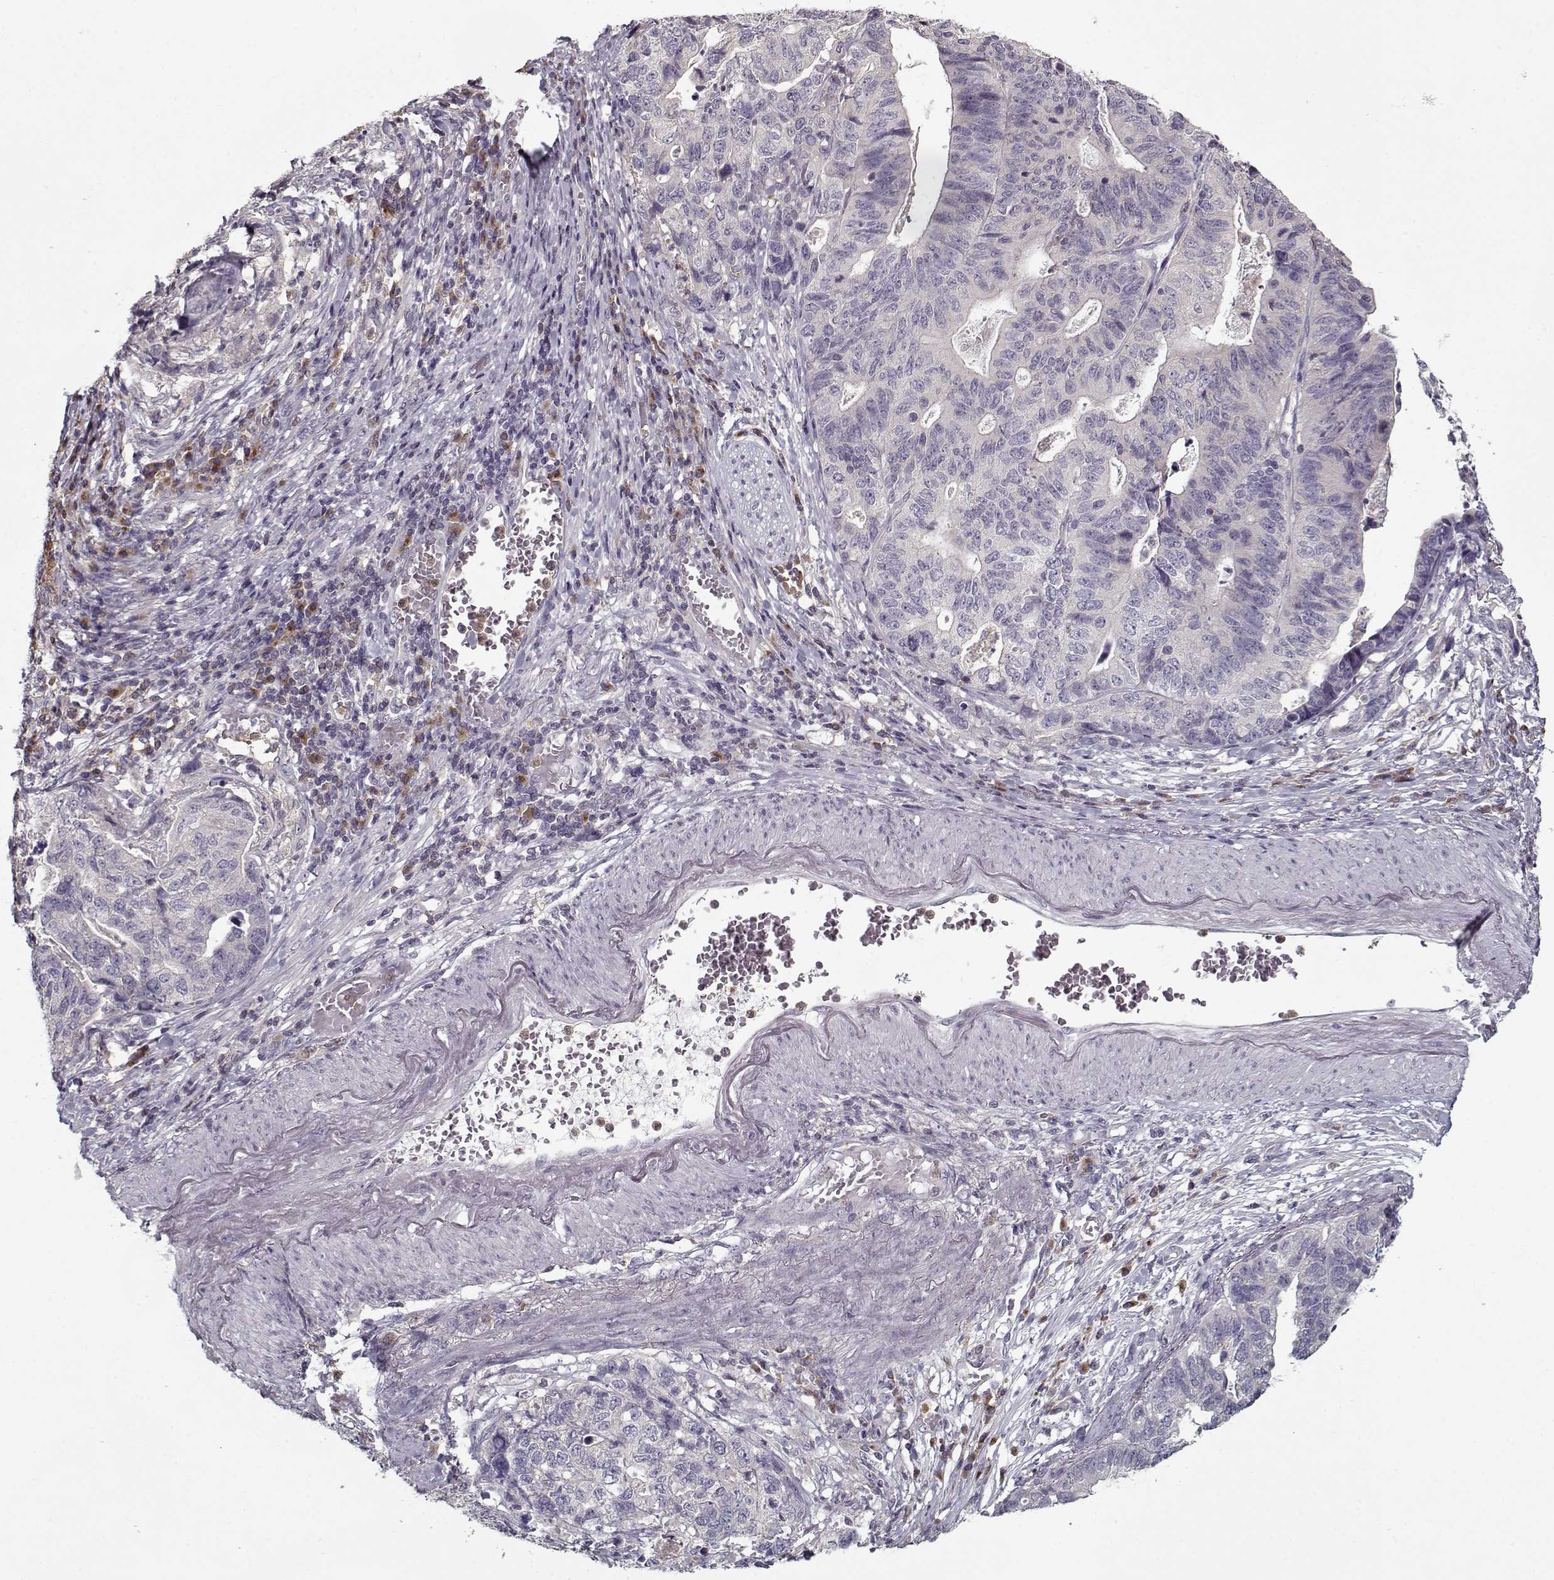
{"staining": {"intensity": "negative", "quantity": "none", "location": "none"}, "tissue": "stomach cancer", "cell_type": "Tumor cells", "image_type": "cancer", "snomed": [{"axis": "morphology", "description": "Adenocarcinoma, NOS"}, {"axis": "topography", "description": "Stomach, upper"}], "caption": "Stomach cancer (adenocarcinoma) stained for a protein using IHC demonstrates no staining tumor cells.", "gene": "UNC13D", "patient": {"sex": "female", "age": 67}}